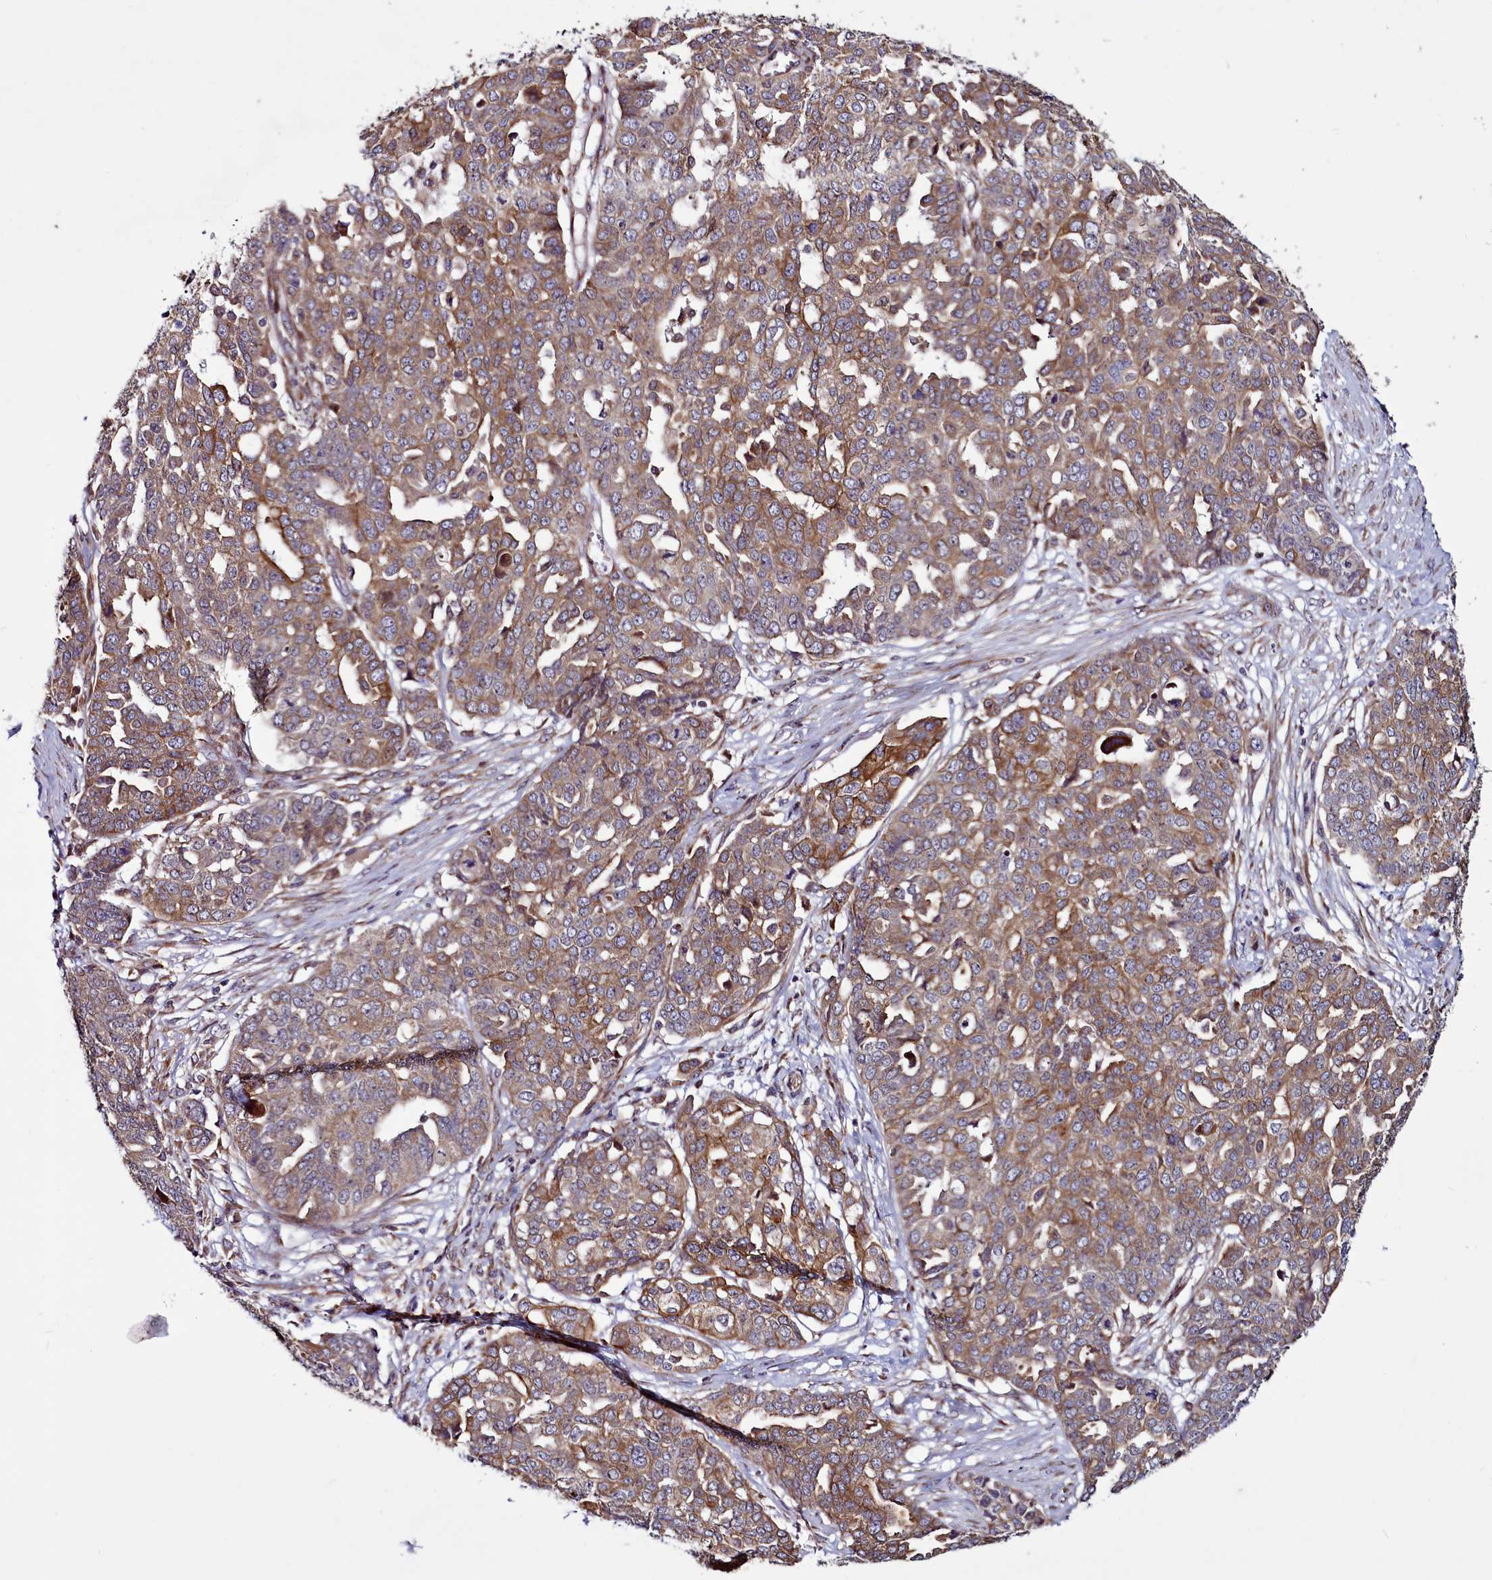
{"staining": {"intensity": "moderate", "quantity": ">75%", "location": "cytoplasmic/membranous"}, "tissue": "ovarian cancer", "cell_type": "Tumor cells", "image_type": "cancer", "snomed": [{"axis": "morphology", "description": "Cystadenocarcinoma, serous, NOS"}, {"axis": "topography", "description": "Soft tissue"}, {"axis": "topography", "description": "Ovary"}], "caption": "Ovarian cancer tissue reveals moderate cytoplasmic/membranous positivity in approximately >75% of tumor cells The protein of interest is stained brown, and the nuclei are stained in blue (DAB IHC with brightfield microscopy, high magnification).", "gene": "MCRIP1", "patient": {"sex": "female", "age": 57}}